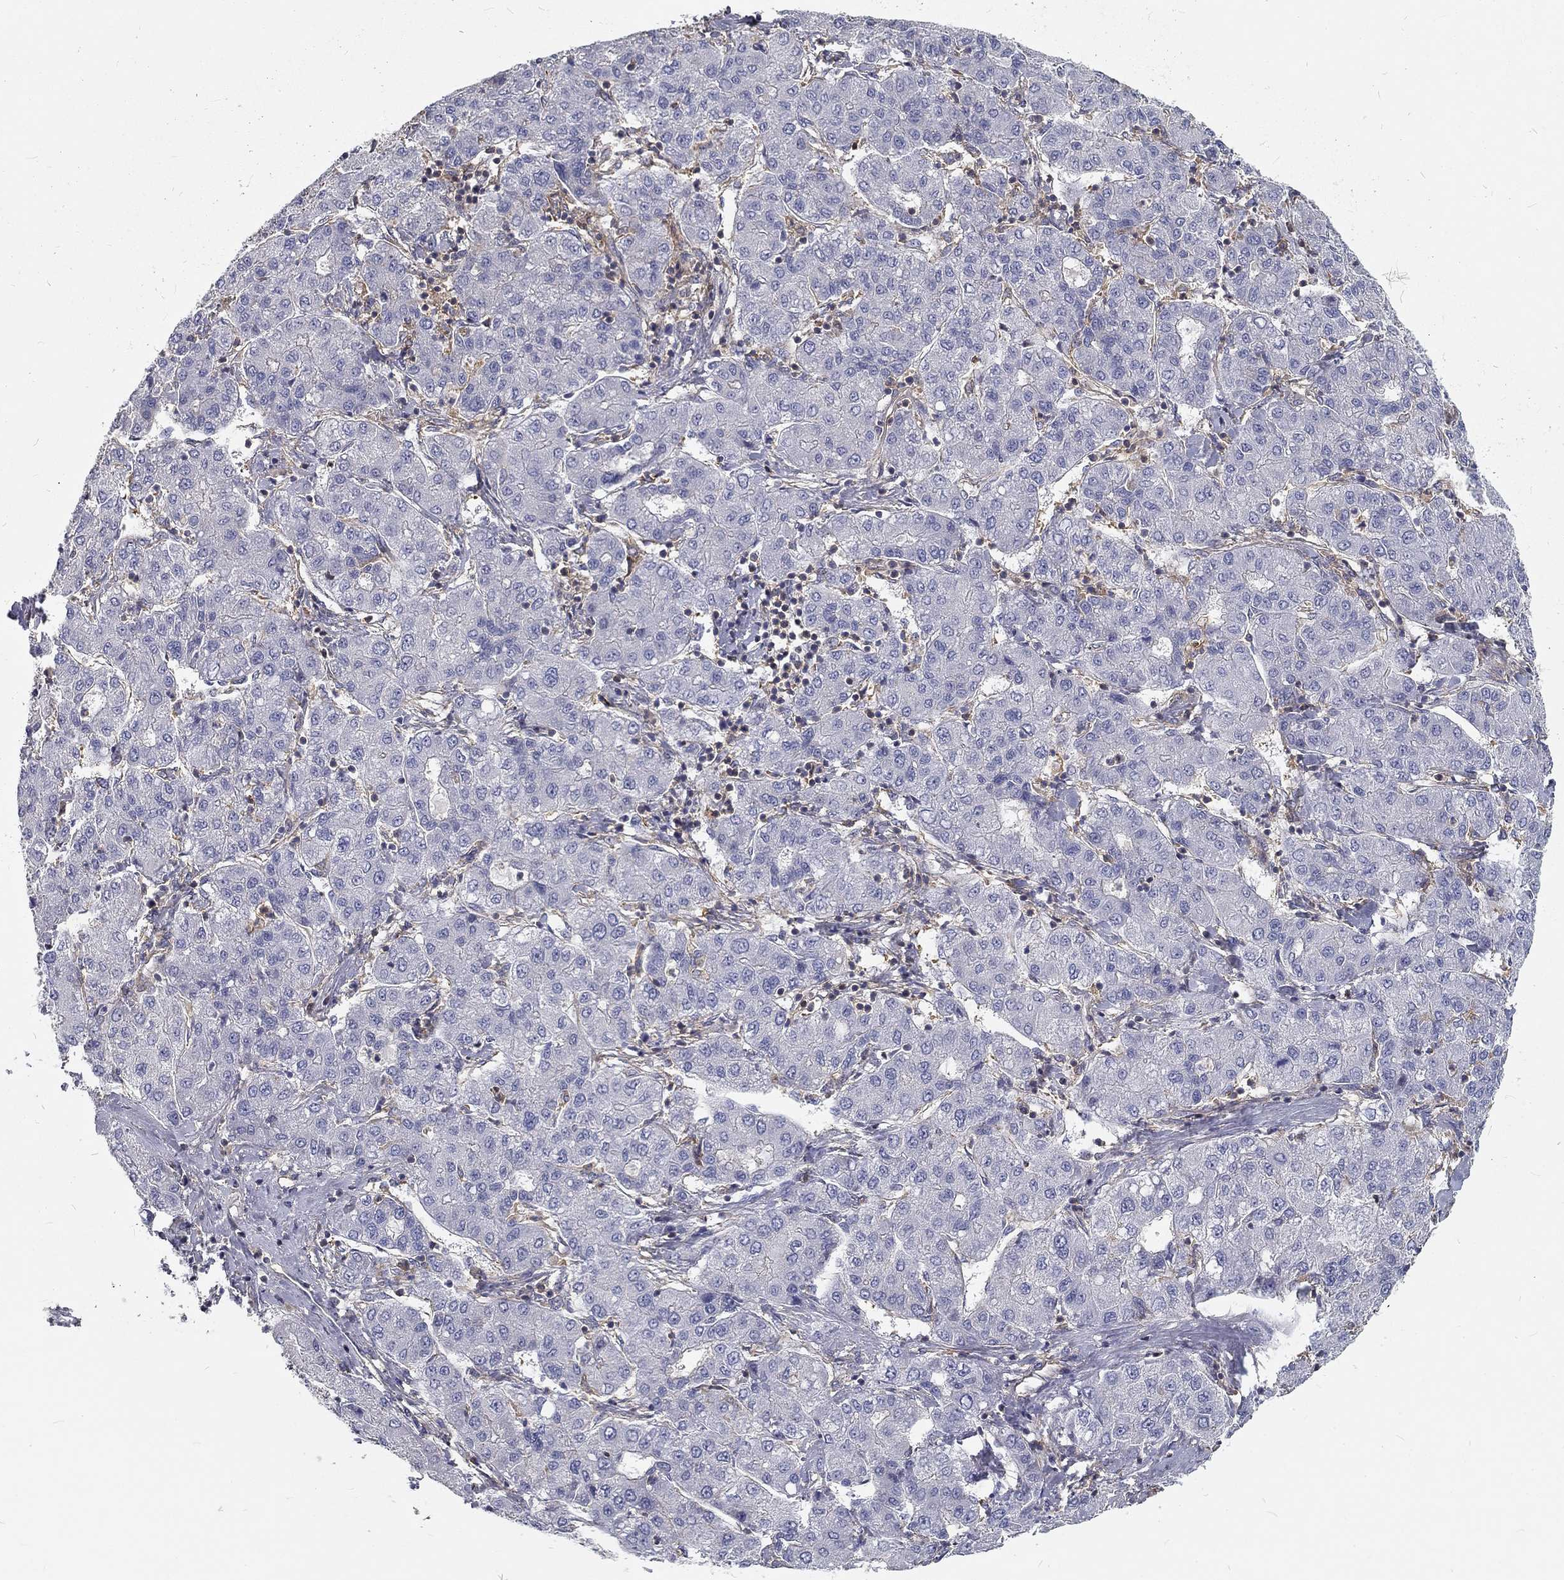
{"staining": {"intensity": "negative", "quantity": "none", "location": "none"}, "tissue": "liver cancer", "cell_type": "Tumor cells", "image_type": "cancer", "snomed": [{"axis": "morphology", "description": "Carcinoma, Hepatocellular, NOS"}, {"axis": "topography", "description": "Liver"}], "caption": "Immunohistochemistry histopathology image of liver cancer (hepatocellular carcinoma) stained for a protein (brown), which reveals no staining in tumor cells.", "gene": "MTMR11", "patient": {"sex": "male", "age": 65}}